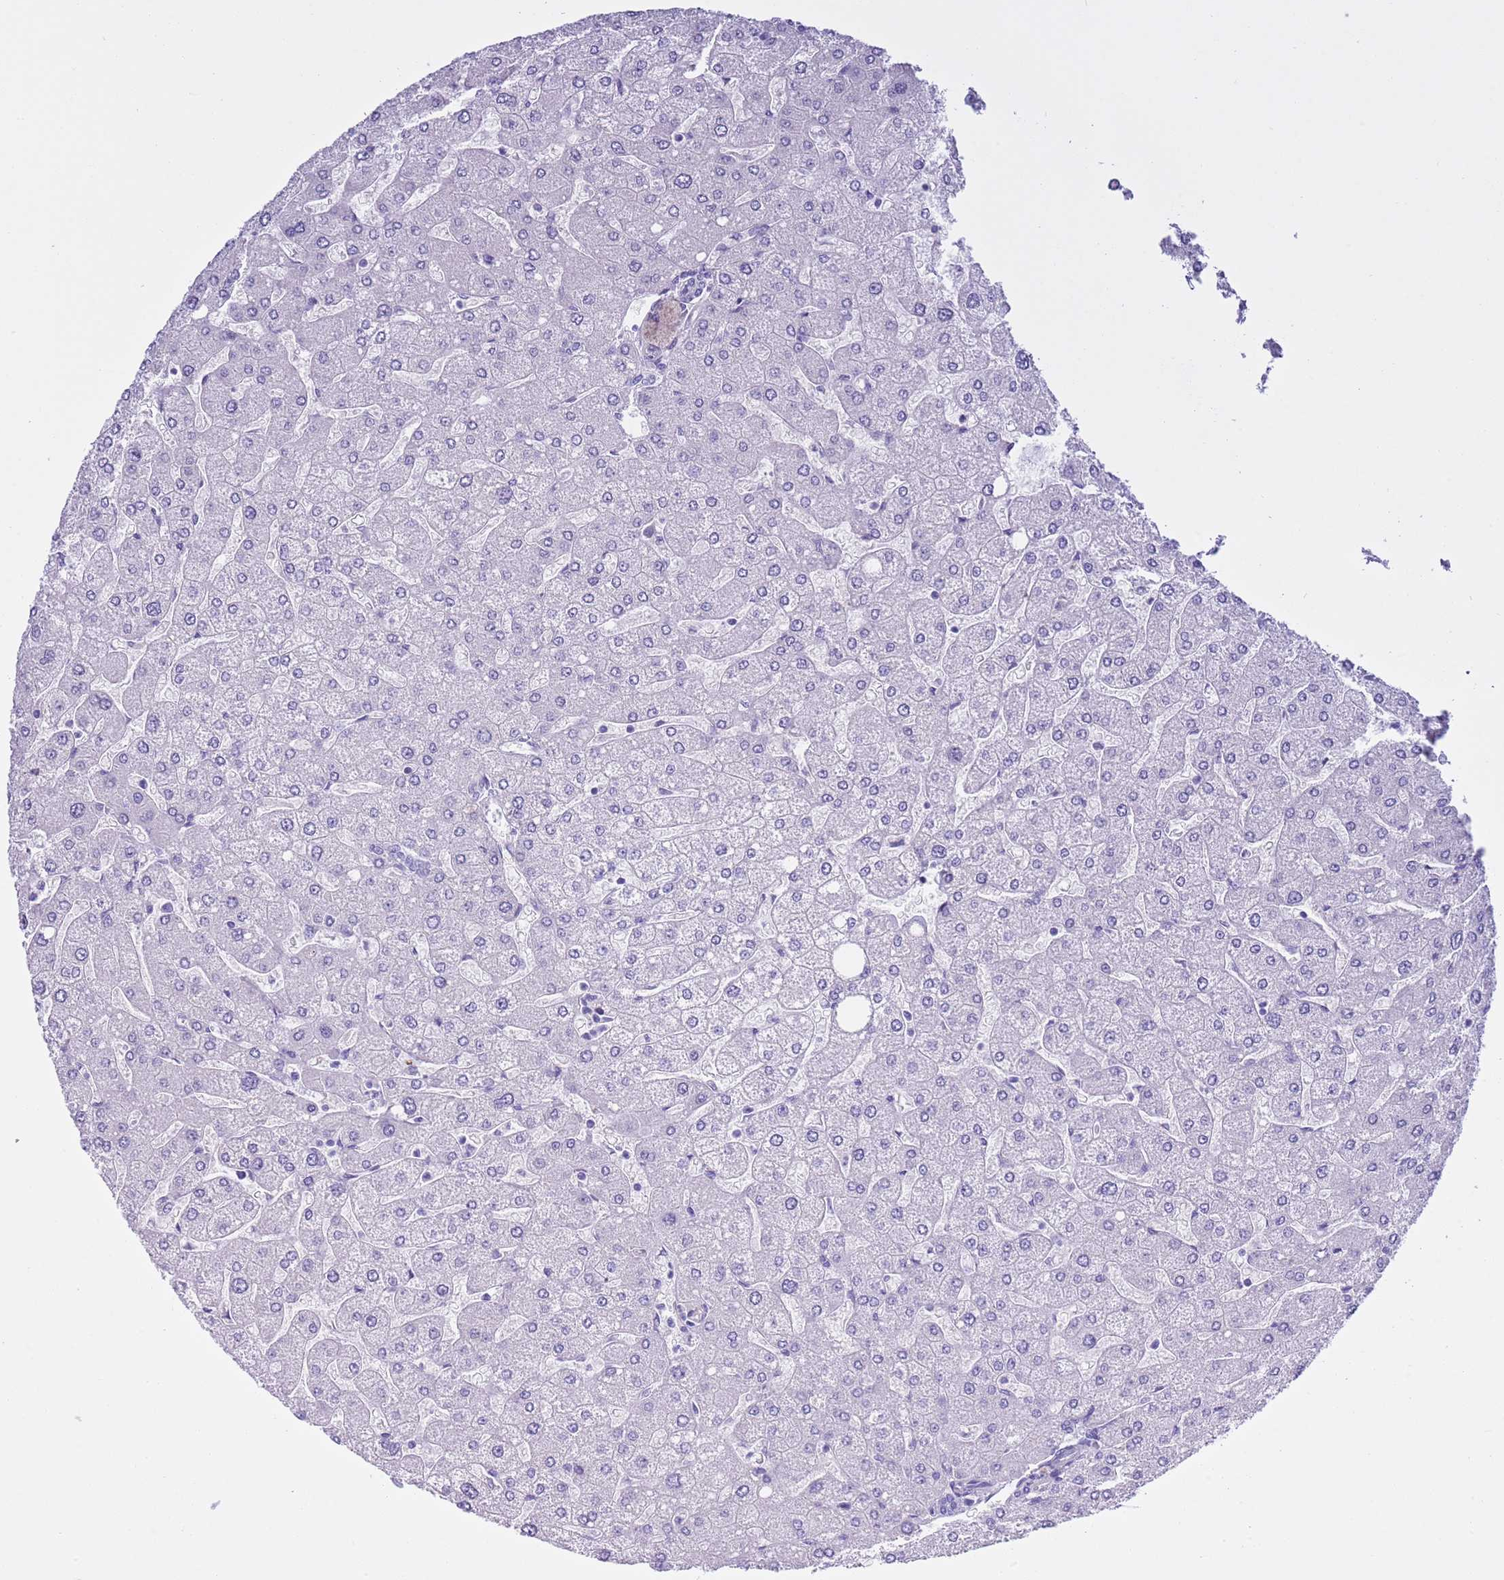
{"staining": {"intensity": "negative", "quantity": "none", "location": "none"}, "tissue": "liver", "cell_type": "Cholangiocytes", "image_type": "normal", "snomed": [{"axis": "morphology", "description": "Normal tissue, NOS"}, {"axis": "topography", "description": "Liver"}], "caption": "High power microscopy image of an immunohistochemistry (IHC) image of unremarkable liver, revealing no significant positivity in cholangiocytes.", "gene": "NET1", "patient": {"sex": "male", "age": 55}}